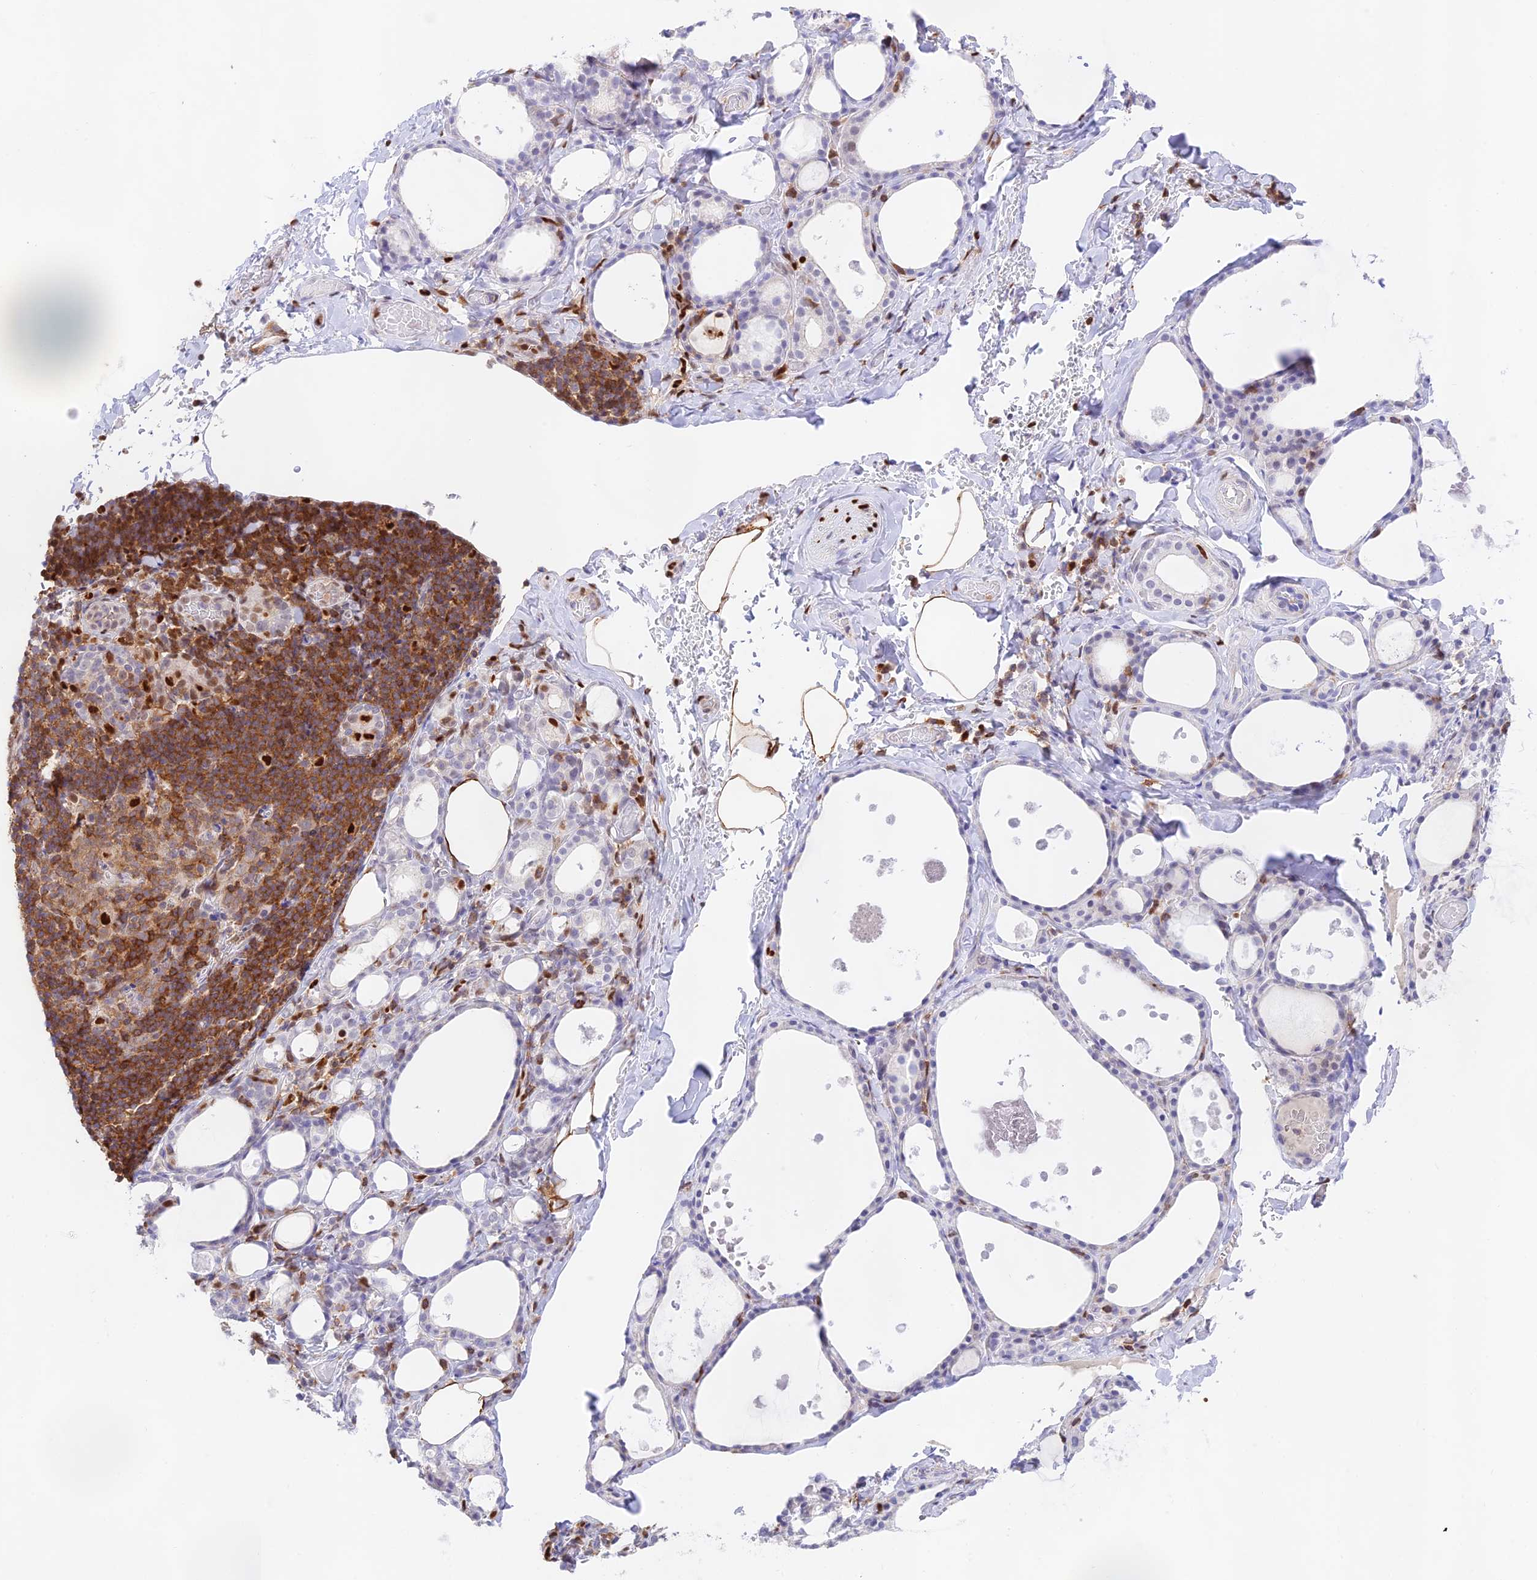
{"staining": {"intensity": "negative", "quantity": "none", "location": "none"}, "tissue": "thyroid gland", "cell_type": "Glandular cells", "image_type": "normal", "snomed": [{"axis": "morphology", "description": "Normal tissue, NOS"}, {"axis": "topography", "description": "Thyroid gland"}], "caption": "Immunohistochemical staining of benign thyroid gland displays no significant expression in glandular cells. (Immunohistochemistry (ihc), brightfield microscopy, high magnification).", "gene": "DENND1C", "patient": {"sex": "male", "age": 56}}